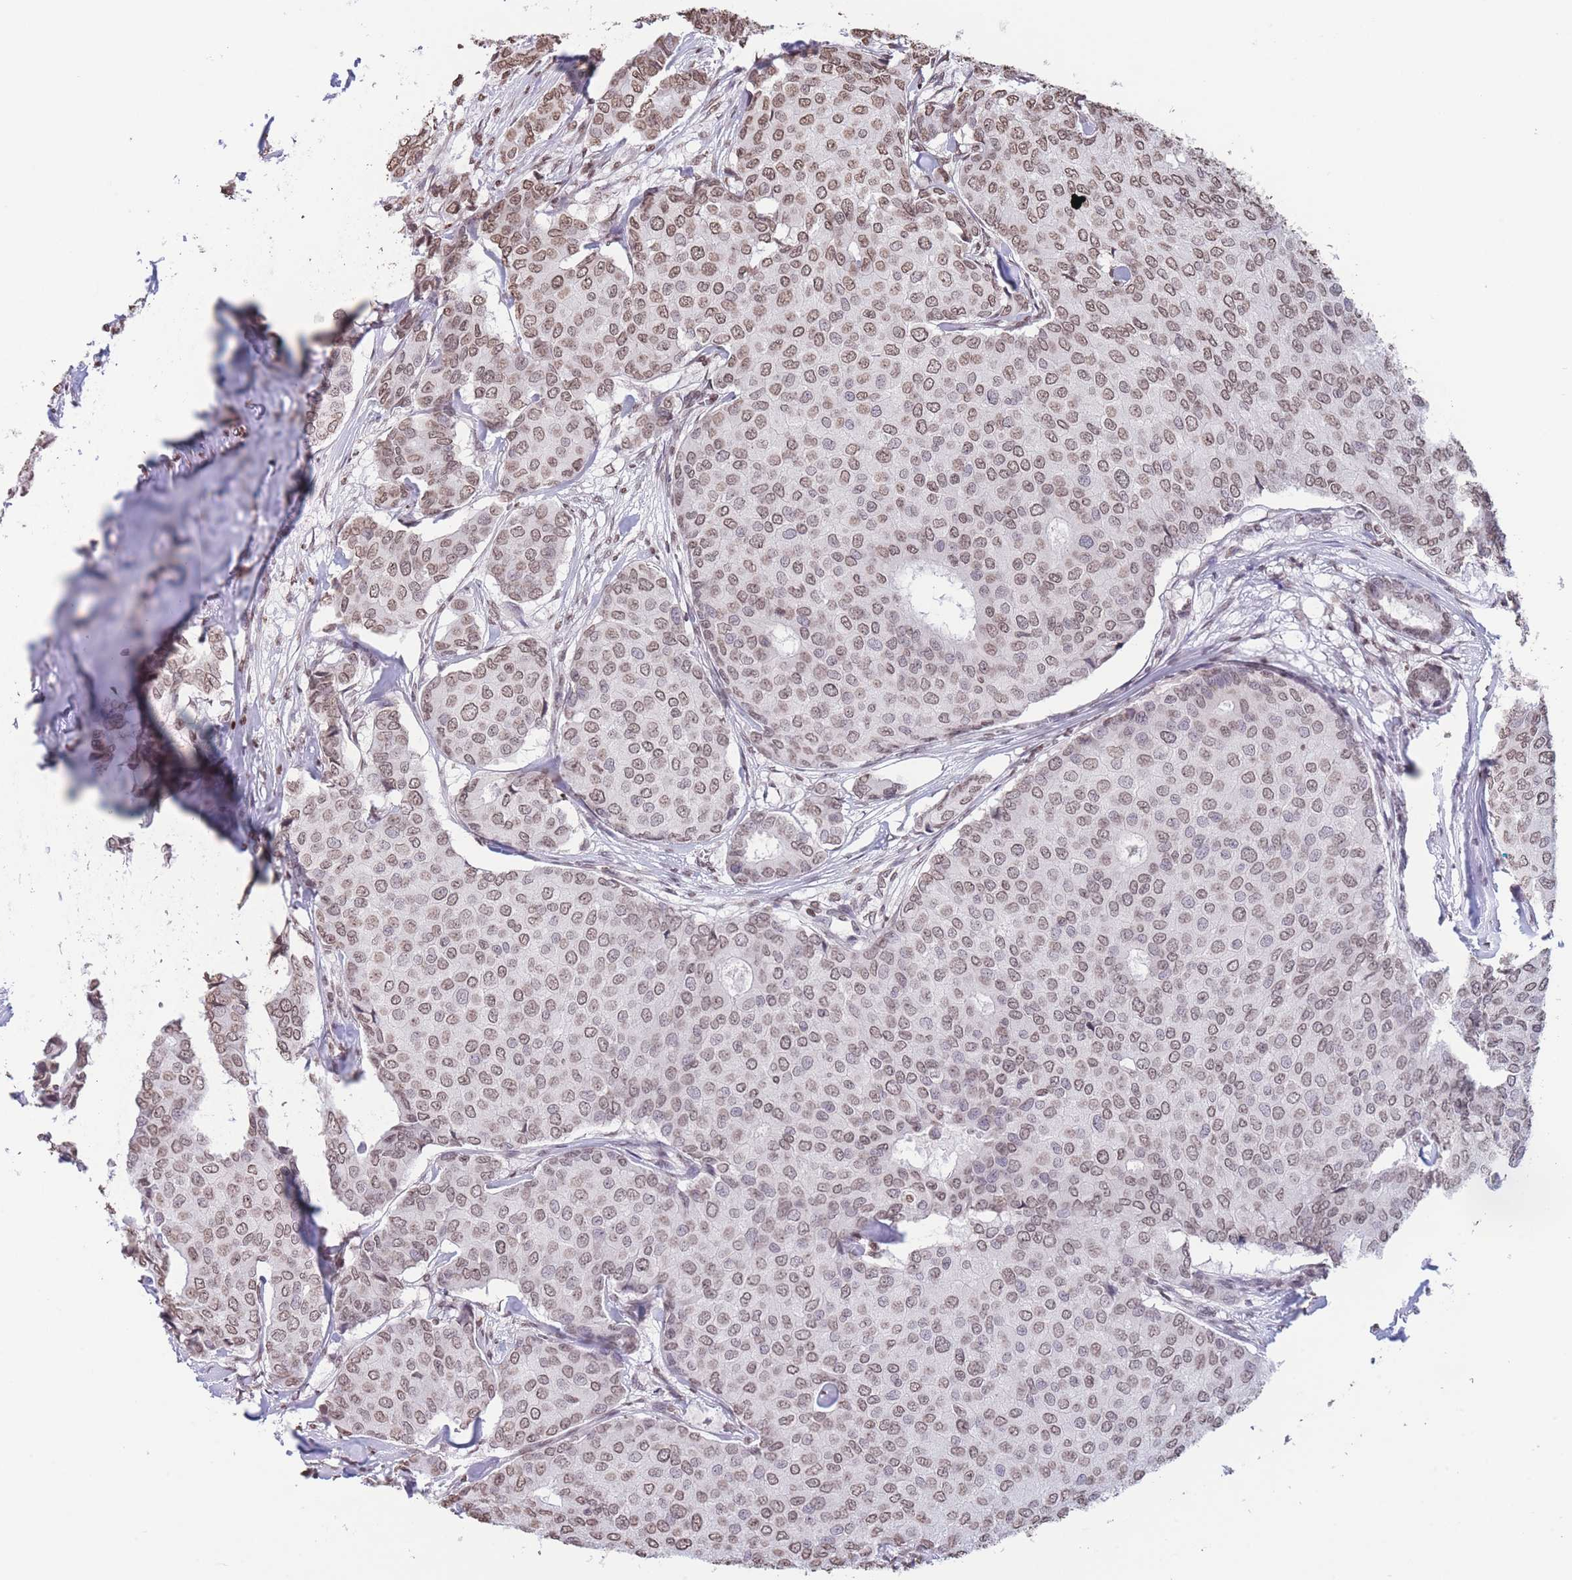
{"staining": {"intensity": "moderate", "quantity": ">75%", "location": "nuclear"}, "tissue": "breast cancer", "cell_type": "Tumor cells", "image_type": "cancer", "snomed": [{"axis": "morphology", "description": "Duct carcinoma"}, {"axis": "topography", "description": "Breast"}], "caption": "Human breast cancer (infiltrating ductal carcinoma) stained with a brown dye displays moderate nuclear positive positivity in about >75% of tumor cells.", "gene": "H2BC11", "patient": {"sex": "female", "age": 75}}